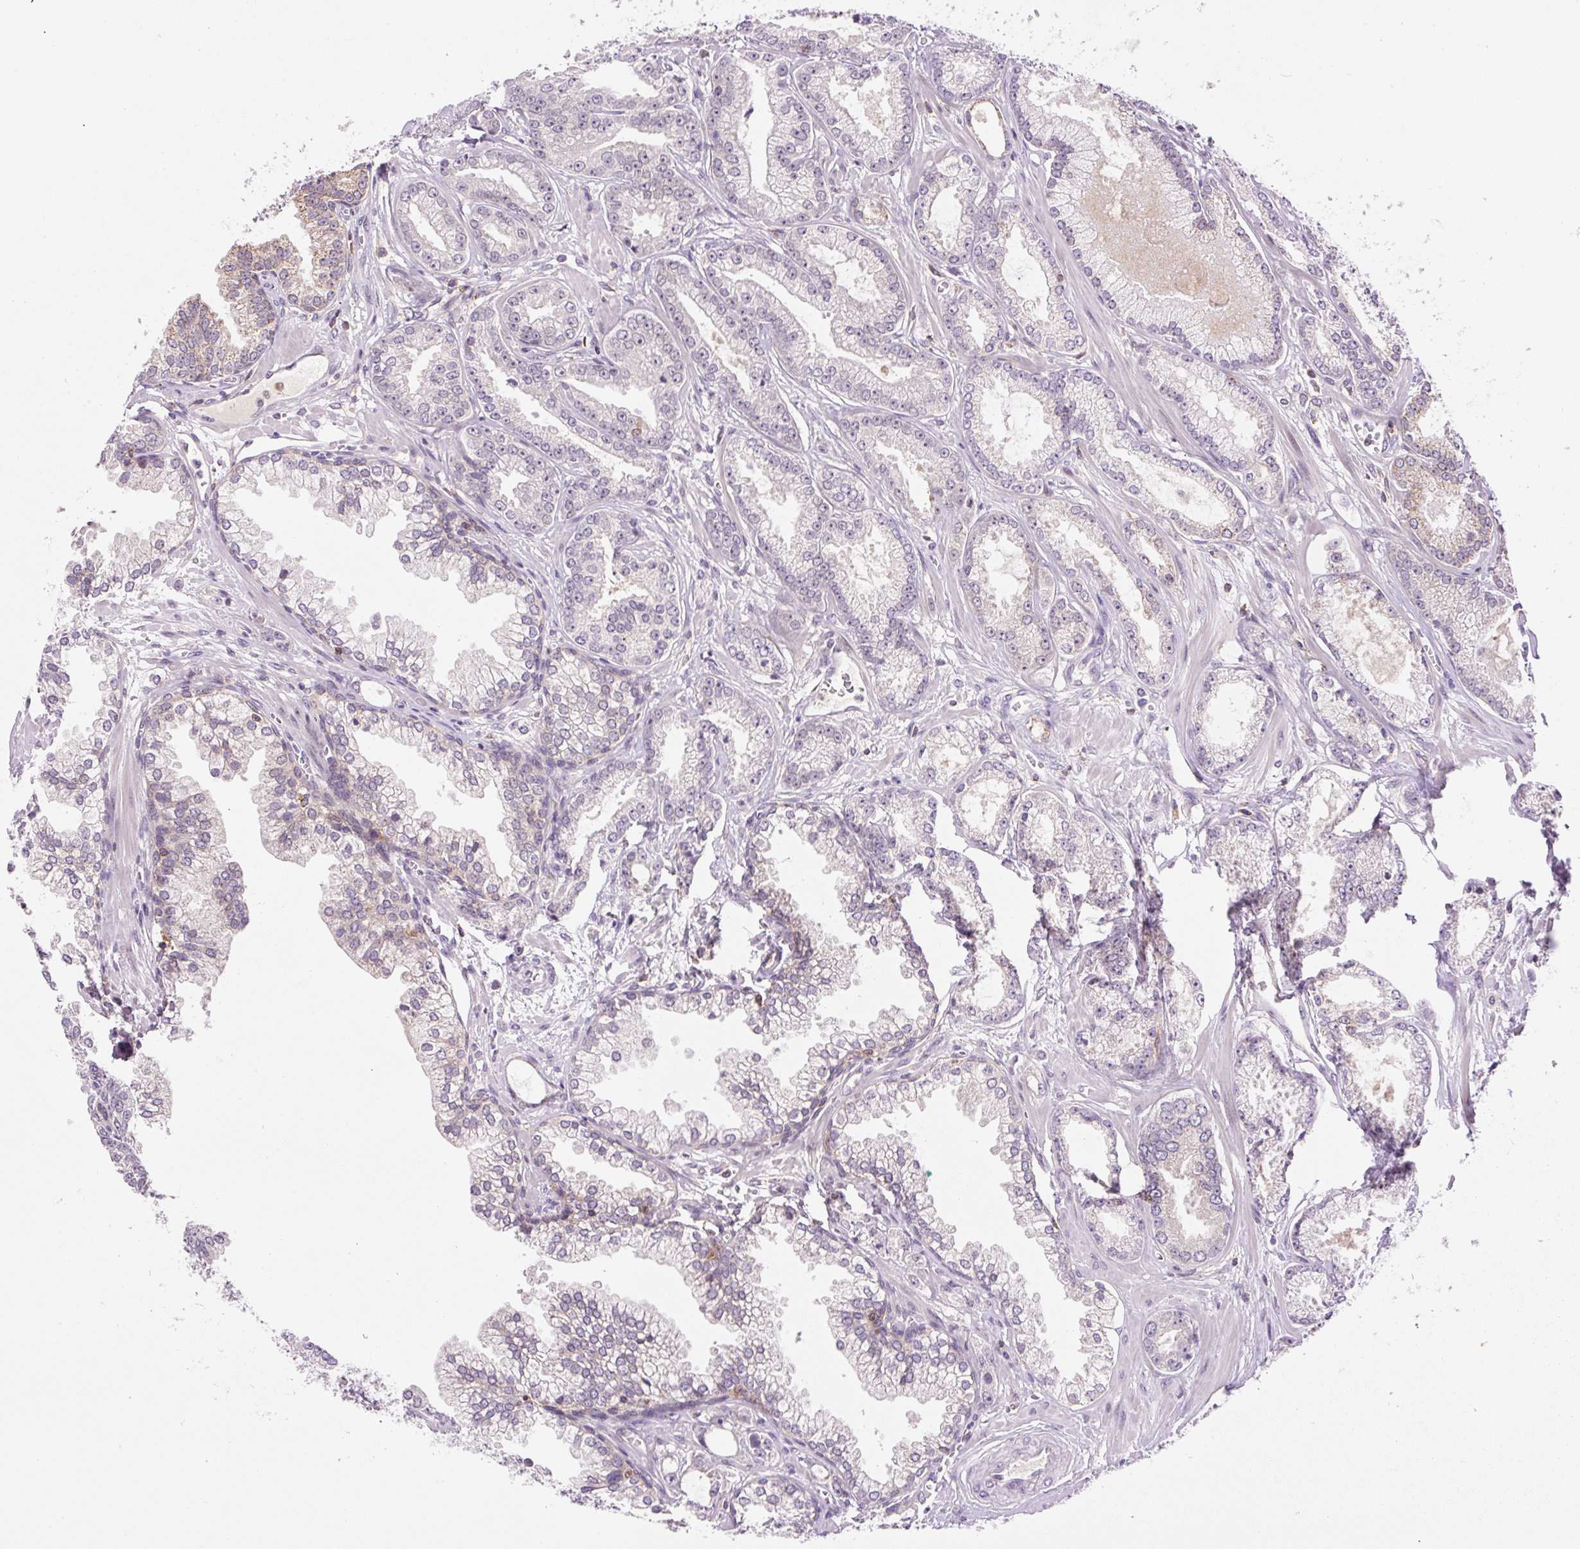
{"staining": {"intensity": "negative", "quantity": "none", "location": "none"}, "tissue": "prostate cancer", "cell_type": "Tumor cells", "image_type": "cancer", "snomed": [{"axis": "morphology", "description": "Adenocarcinoma, Medium grade"}, {"axis": "topography", "description": "Prostate"}], "caption": "Protein analysis of prostate cancer exhibits no significant positivity in tumor cells.", "gene": "CARD11", "patient": {"sex": "male", "age": 57}}